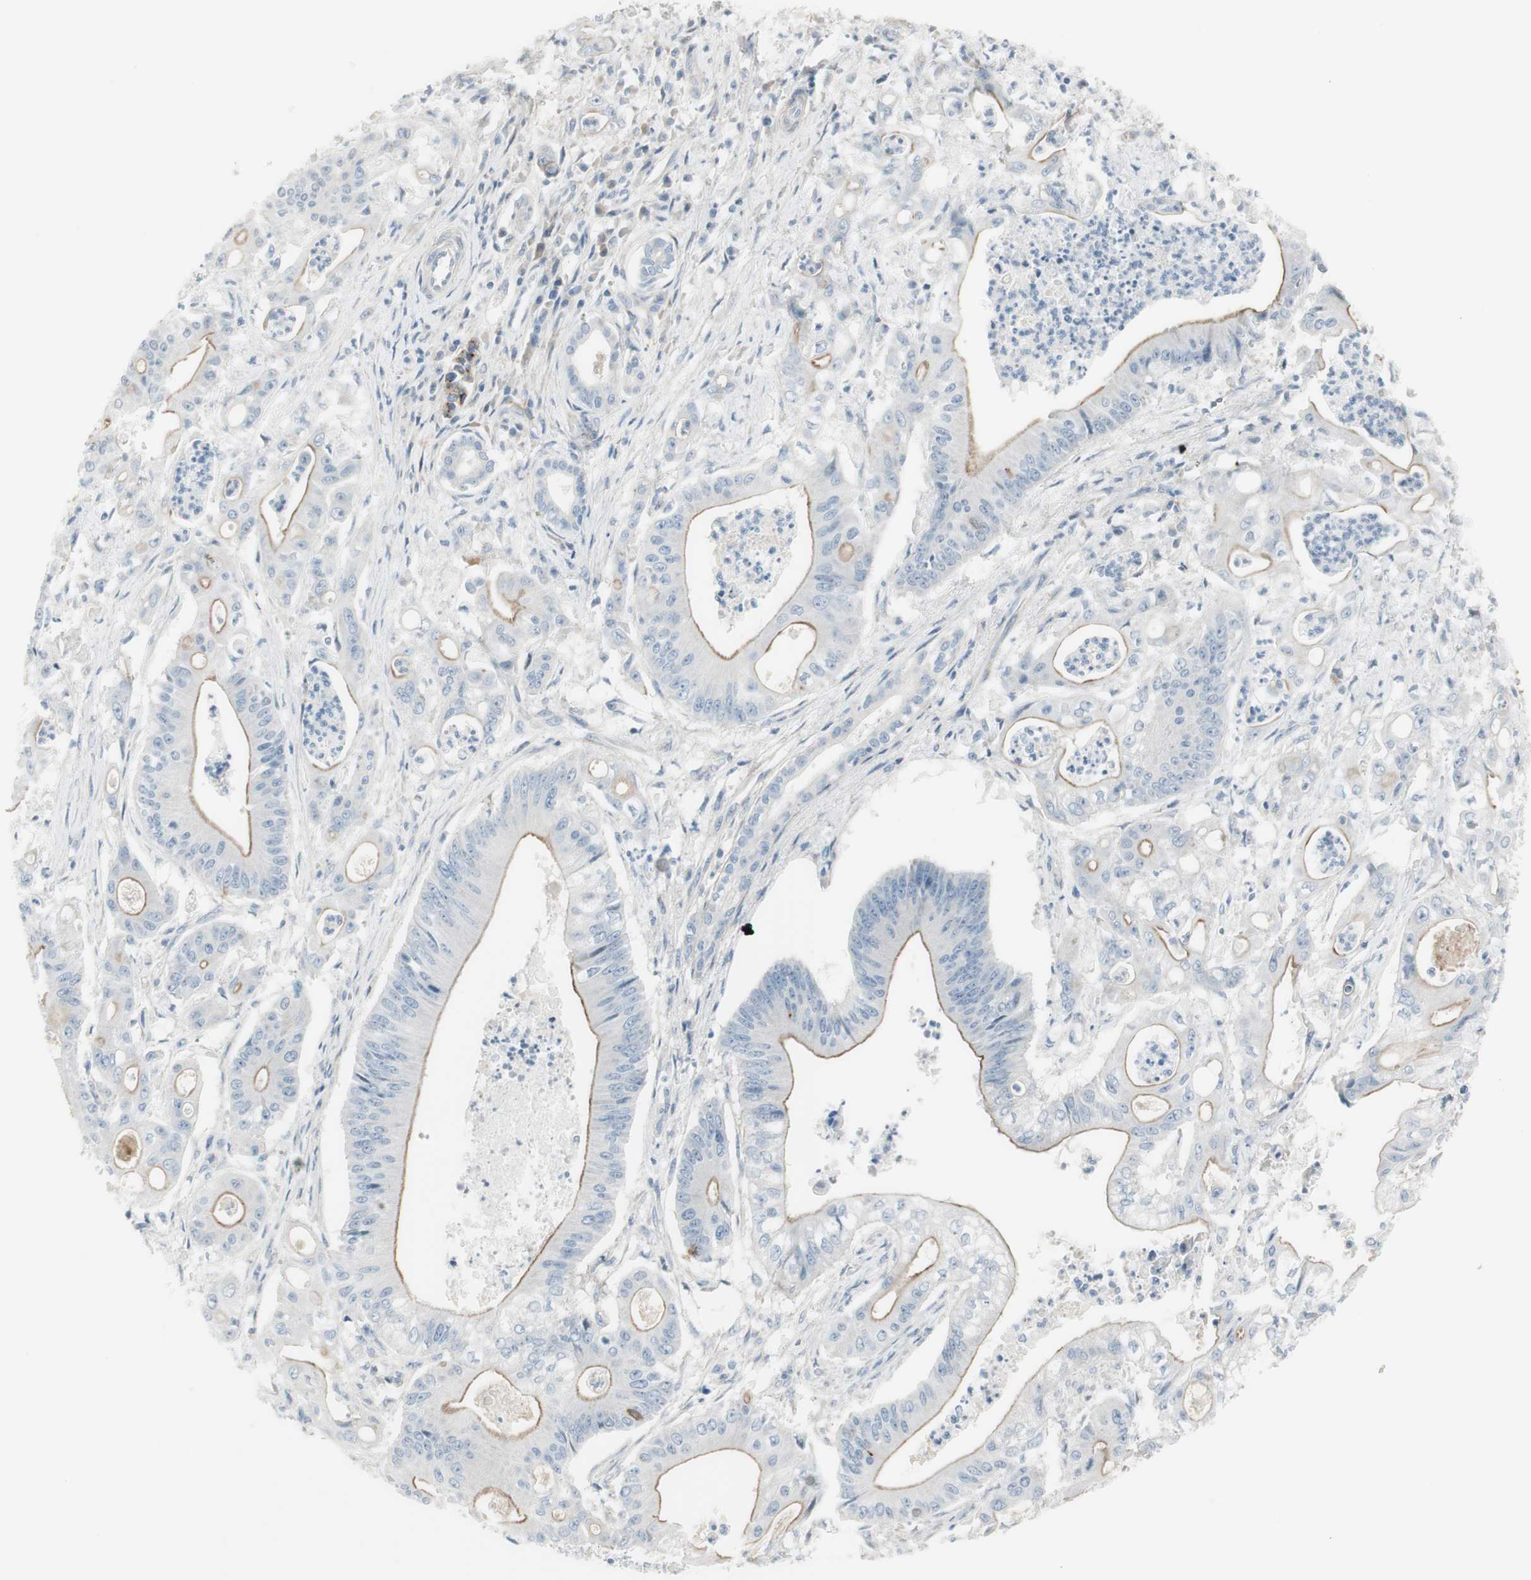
{"staining": {"intensity": "weak", "quantity": ">75%", "location": "cytoplasmic/membranous"}, "tissue": "pancreatic cancer", "cell_type": "Tumor cells", "image_type": "cancer", "snomed": [{"axis": "morphology", "description": "Normal tissue, NOS"}, {"axis": "topography", "description": "Lymph node"}], "caption": "A photomicrograph of pancreatic cancer stained for a protein exhibits weak cytoplasmic/membranous brown staining in tumor cells.", "gene": "CACNA2D1", "patient": {"sex": "male", "age": 62}}